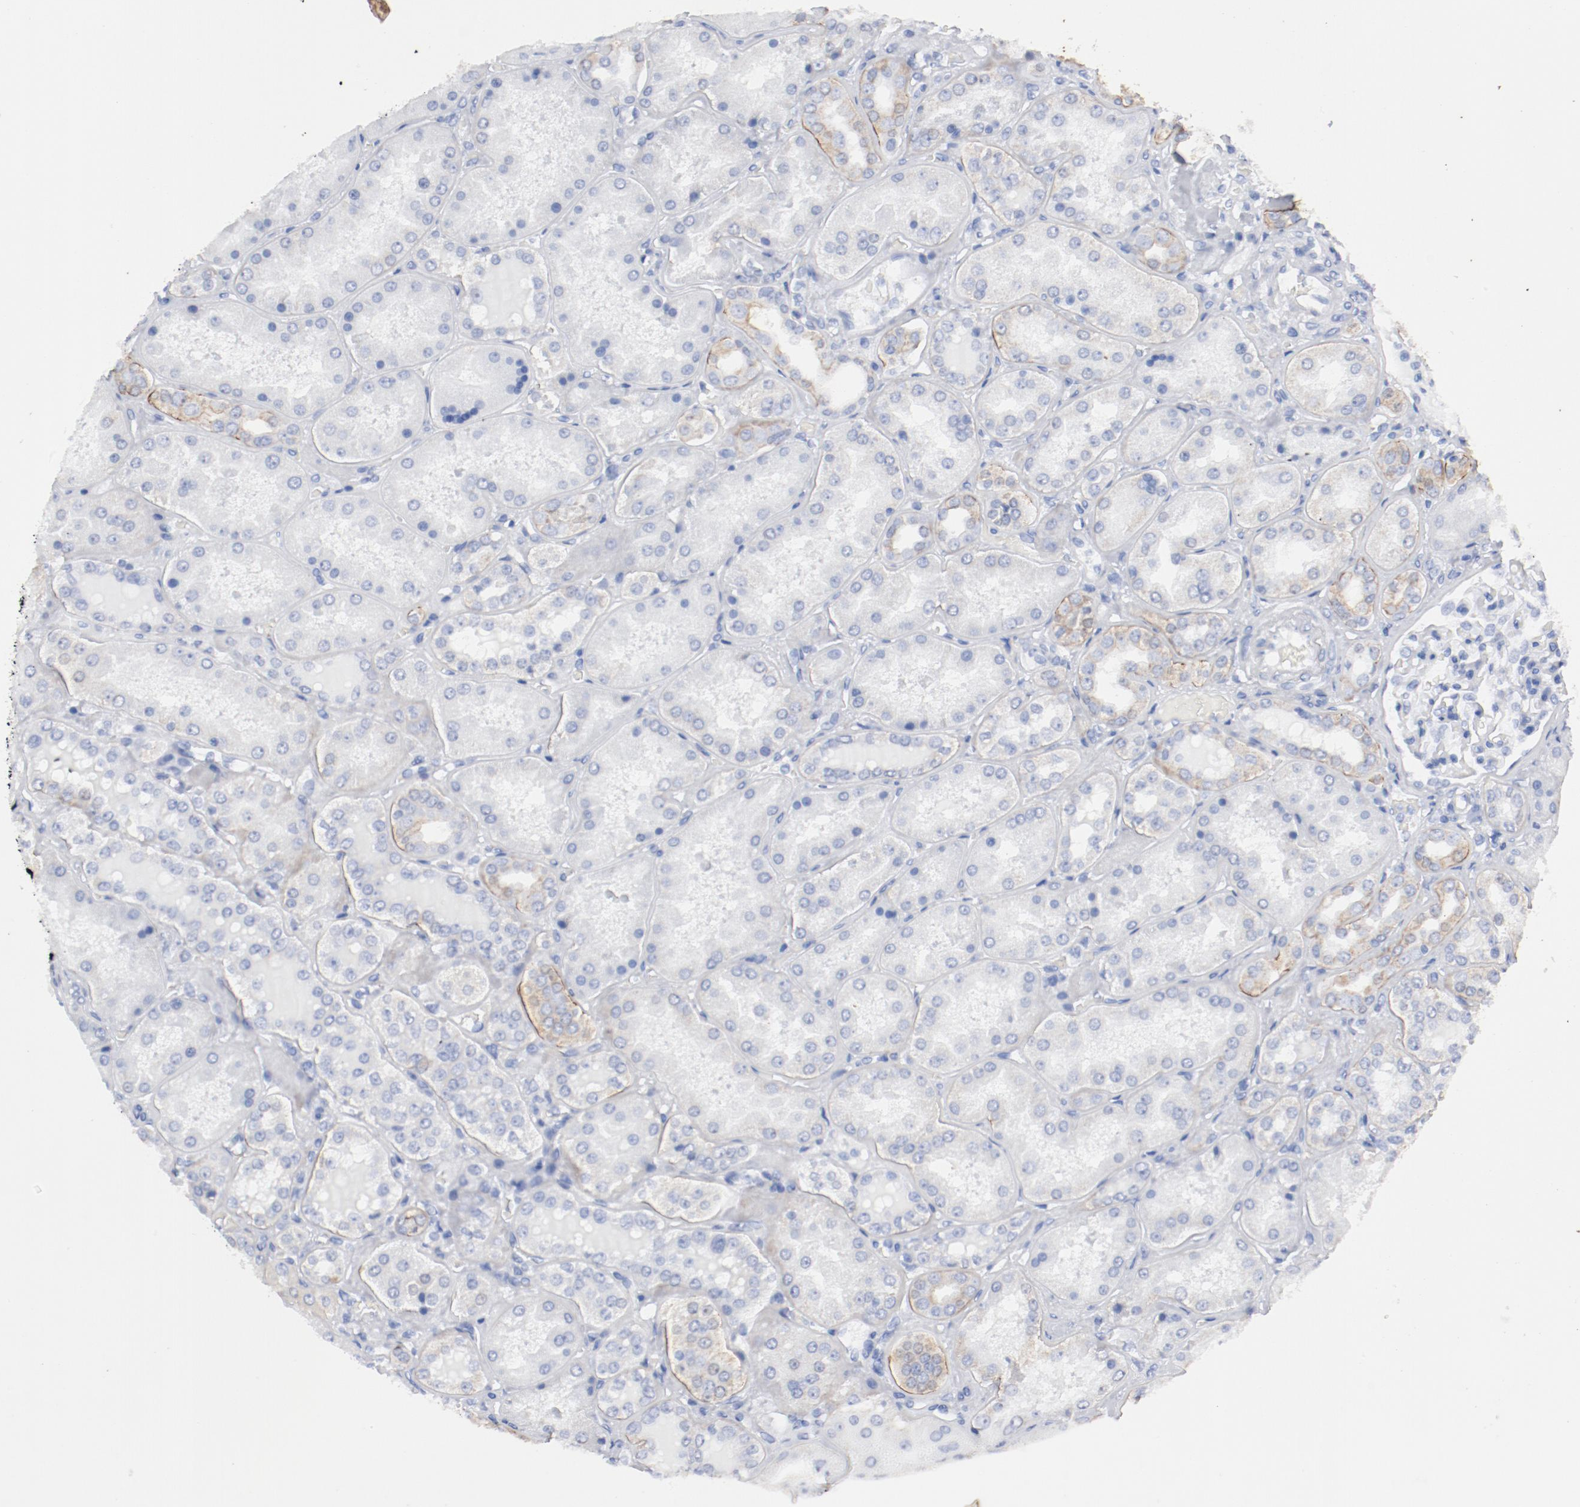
{"staining": {"intensity": "negative", "quantity": "none", "location": "none"}, "tissue": "kidney", "cell_type": "Cells in glomeruli", "image_type": "normal", "snomed": [{"axis": "morphology", "description": "Normal tissue, NOS"}, {"axis": "topography", "description": "Kidney"}], "caption": "Immunohistochemical staining of benign human kidney reveals no significant positivity in cells in glomeruli. The staining is performed using DAB (3,3'-diaminobenzidine) brown chromogen with nuclei counter-stained in using hematoxylin.", "gene": "TSPAN6", "patient": {"sex": "female", "age": 56}}